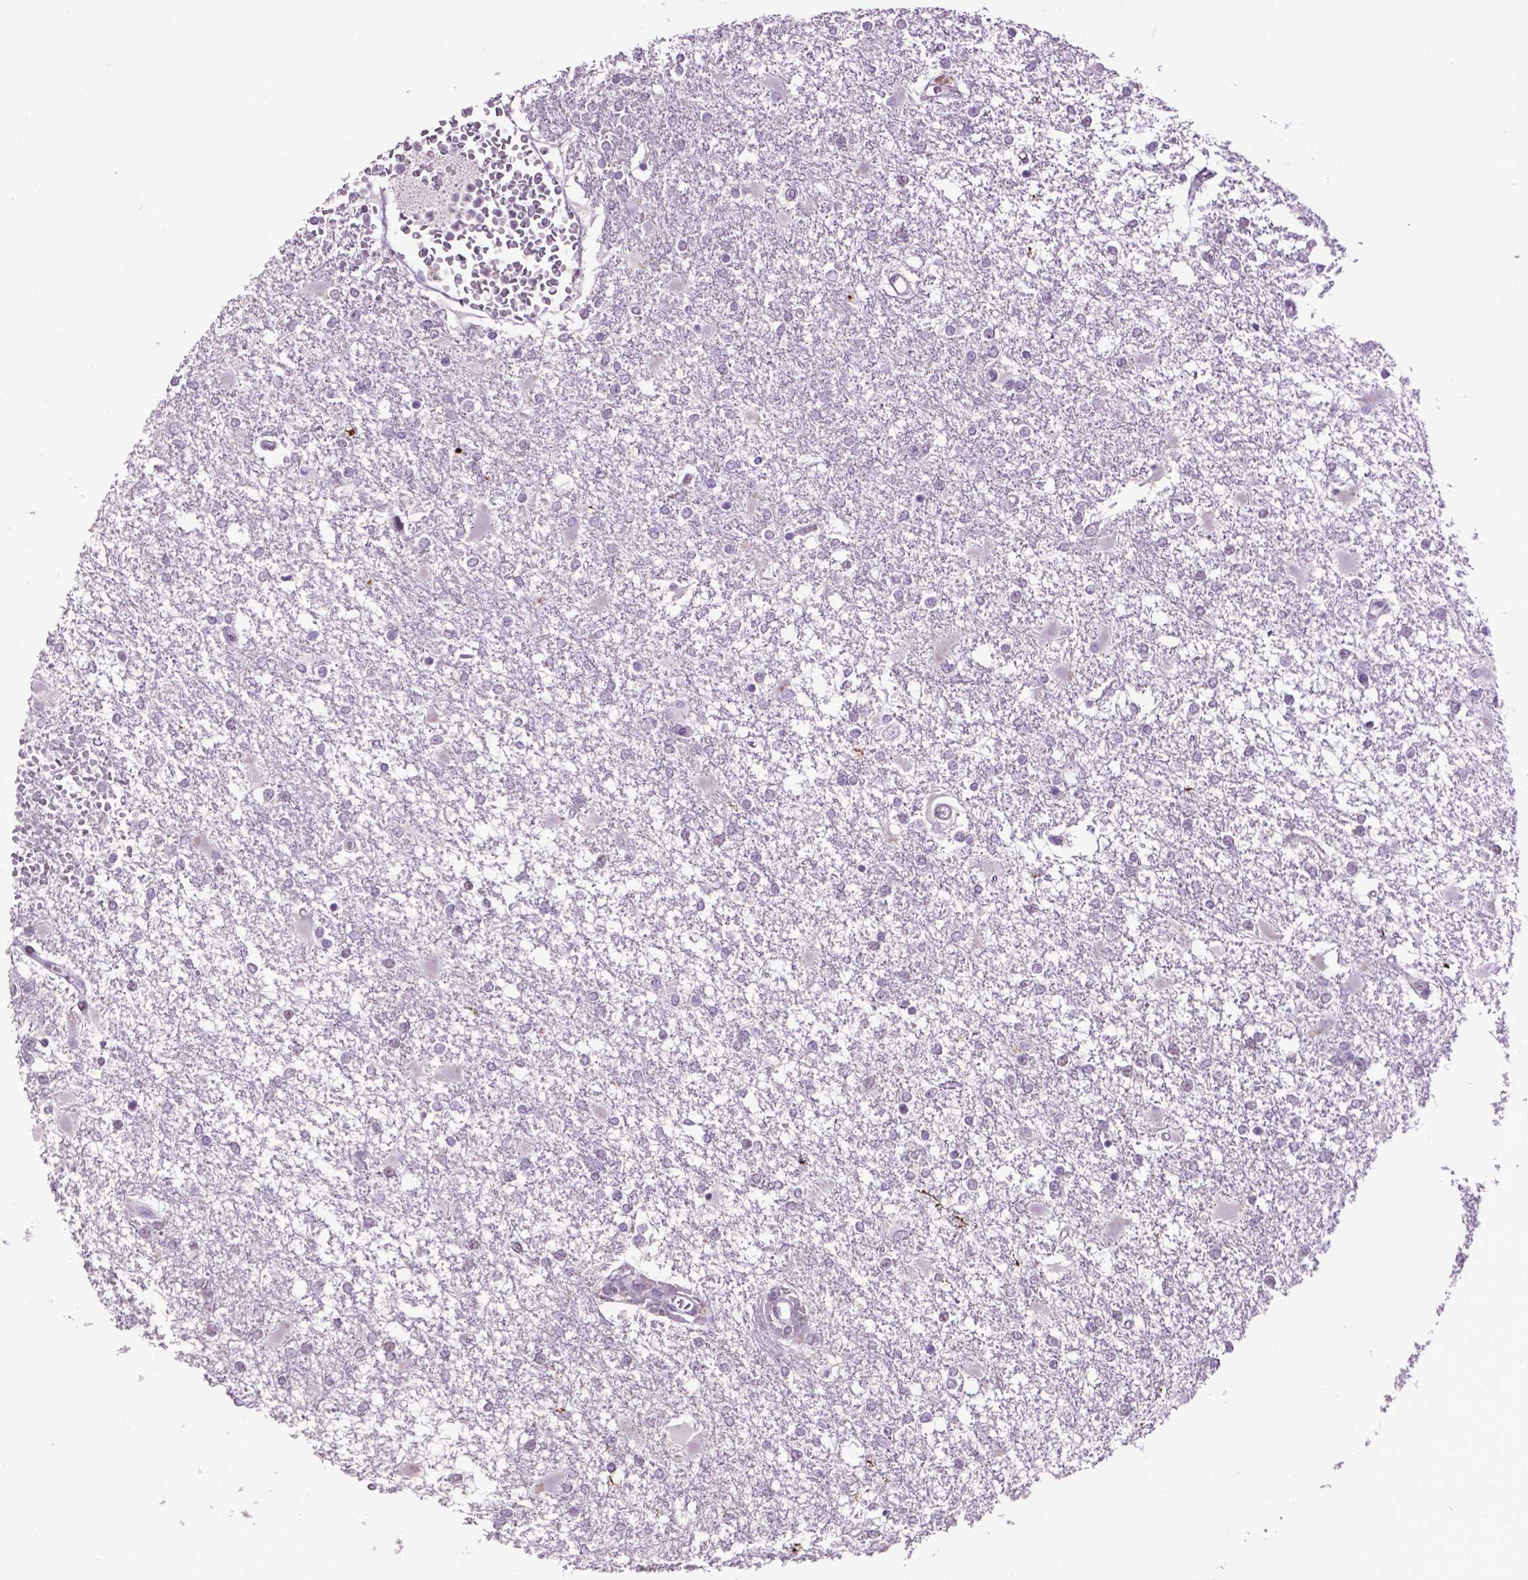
{"staining": {"intensity": "negative", "quantity": "none", "location": "none"}, "tissue": "glioma", "cell_type": "Tumor cells", "image_type": "cancer", "snomed": [{"axis": "morphology", "description": "Glioma, malignant, High grade"}, {"axis": "topography", "description": "Cerebral cortex"}], "caption": "This histopathology image is of glioma stained with immunohistochemistry to label a protein in brown with the nuclei are counter-stained blue. There is no staining in tumor cells.", "gene": "TH", "patient": {"sex": "male", "age": 79}}